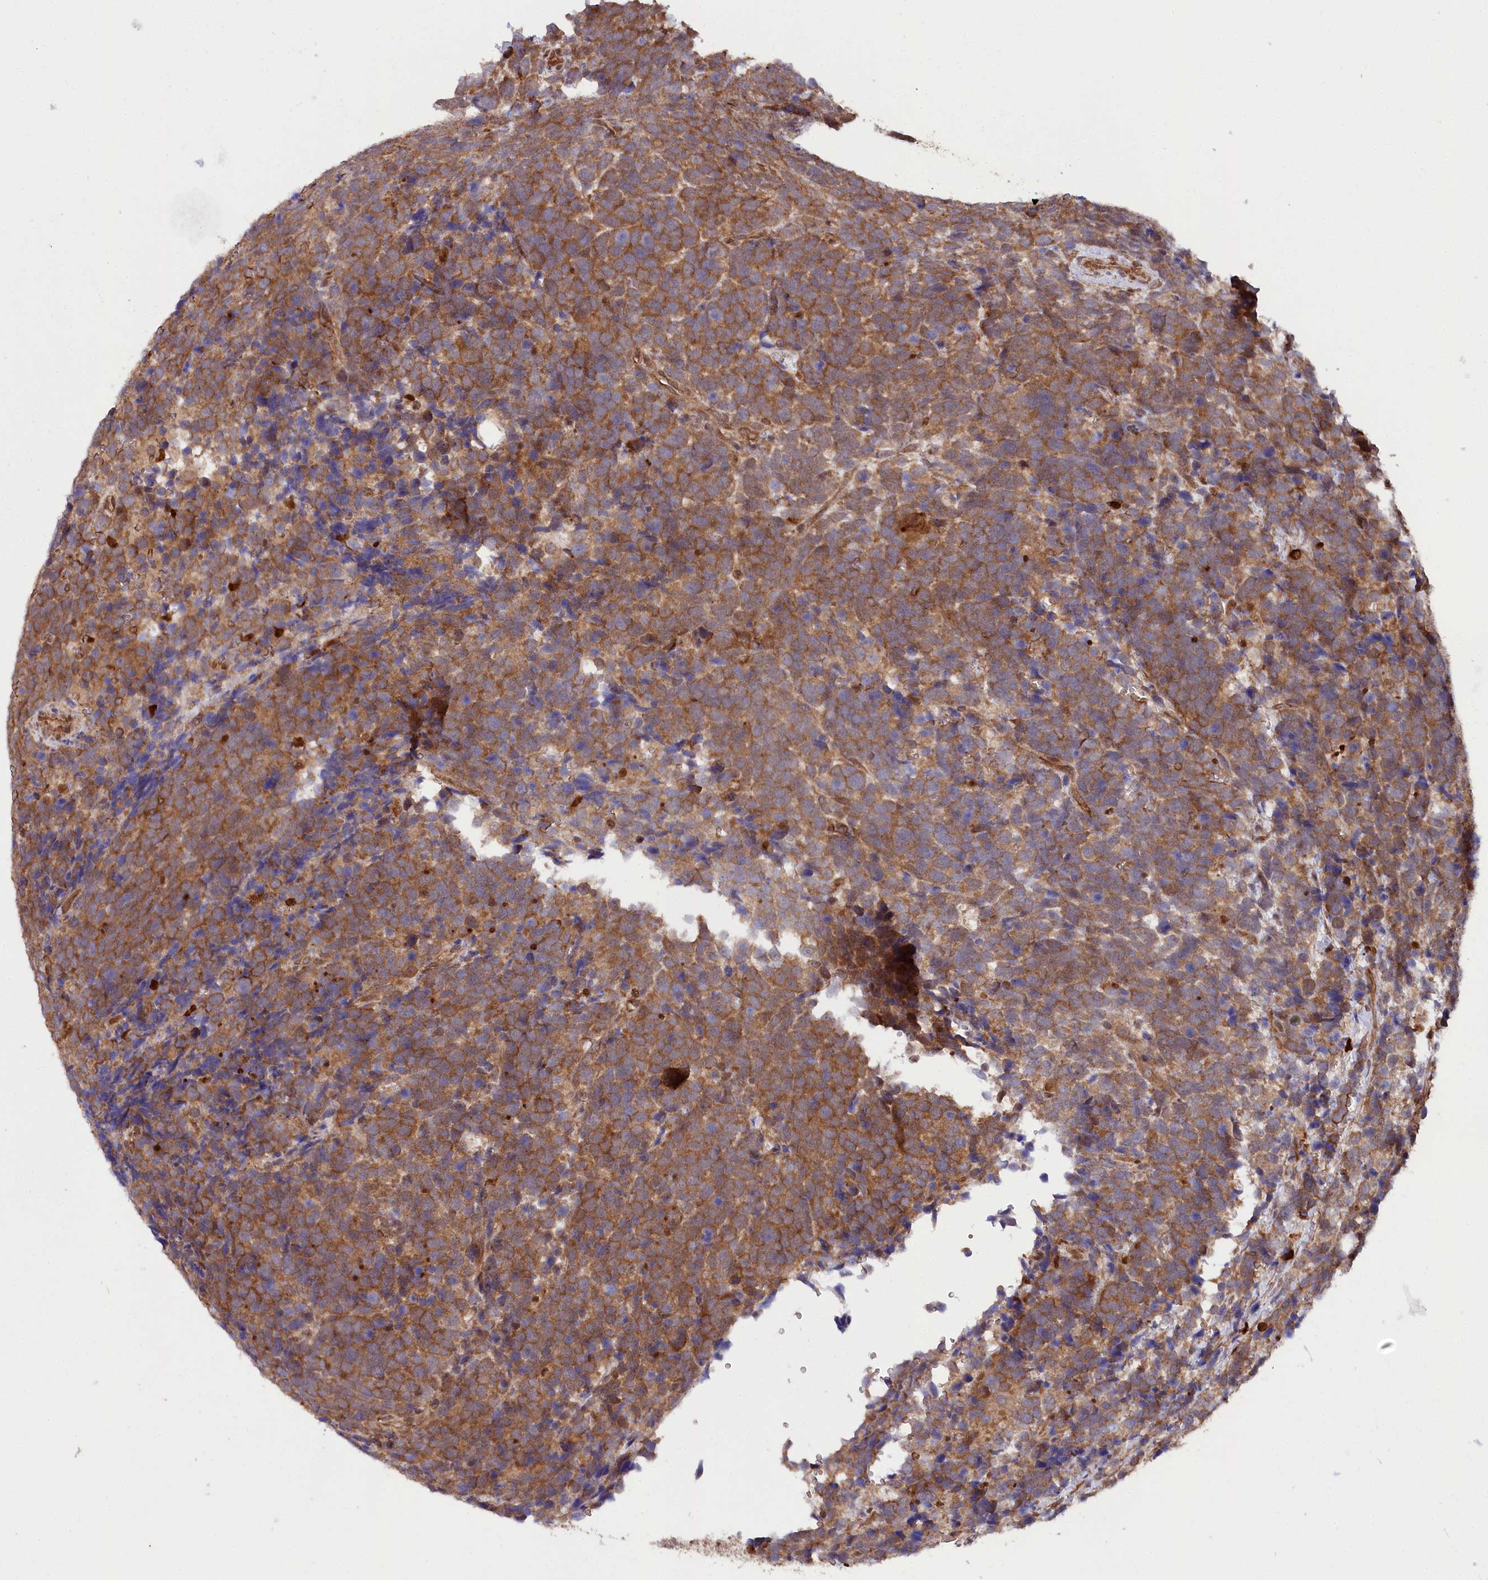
{"staining": {"intensity": "moderate", "quantity": ">75%", "location": "cytoplasmic/membranous"}, "tissue": "urothelial cancer", "cell_type": "Tumor cells", "image_type": "cancer", "snomed": [{"axis": "morphology", "description": "Urothelial carcinoma, High grade"}, {"axis": "topography", "description": "Urinary bladder"}], "caption": "Human urothelial carcinoma (high-grade) stained with a brown dye reveals moderate cytoplasmic/membranous positive expression in about >75% of tumor cells.", "gene": "LSG1", "patient": {"sex": "female", "age": 82}}